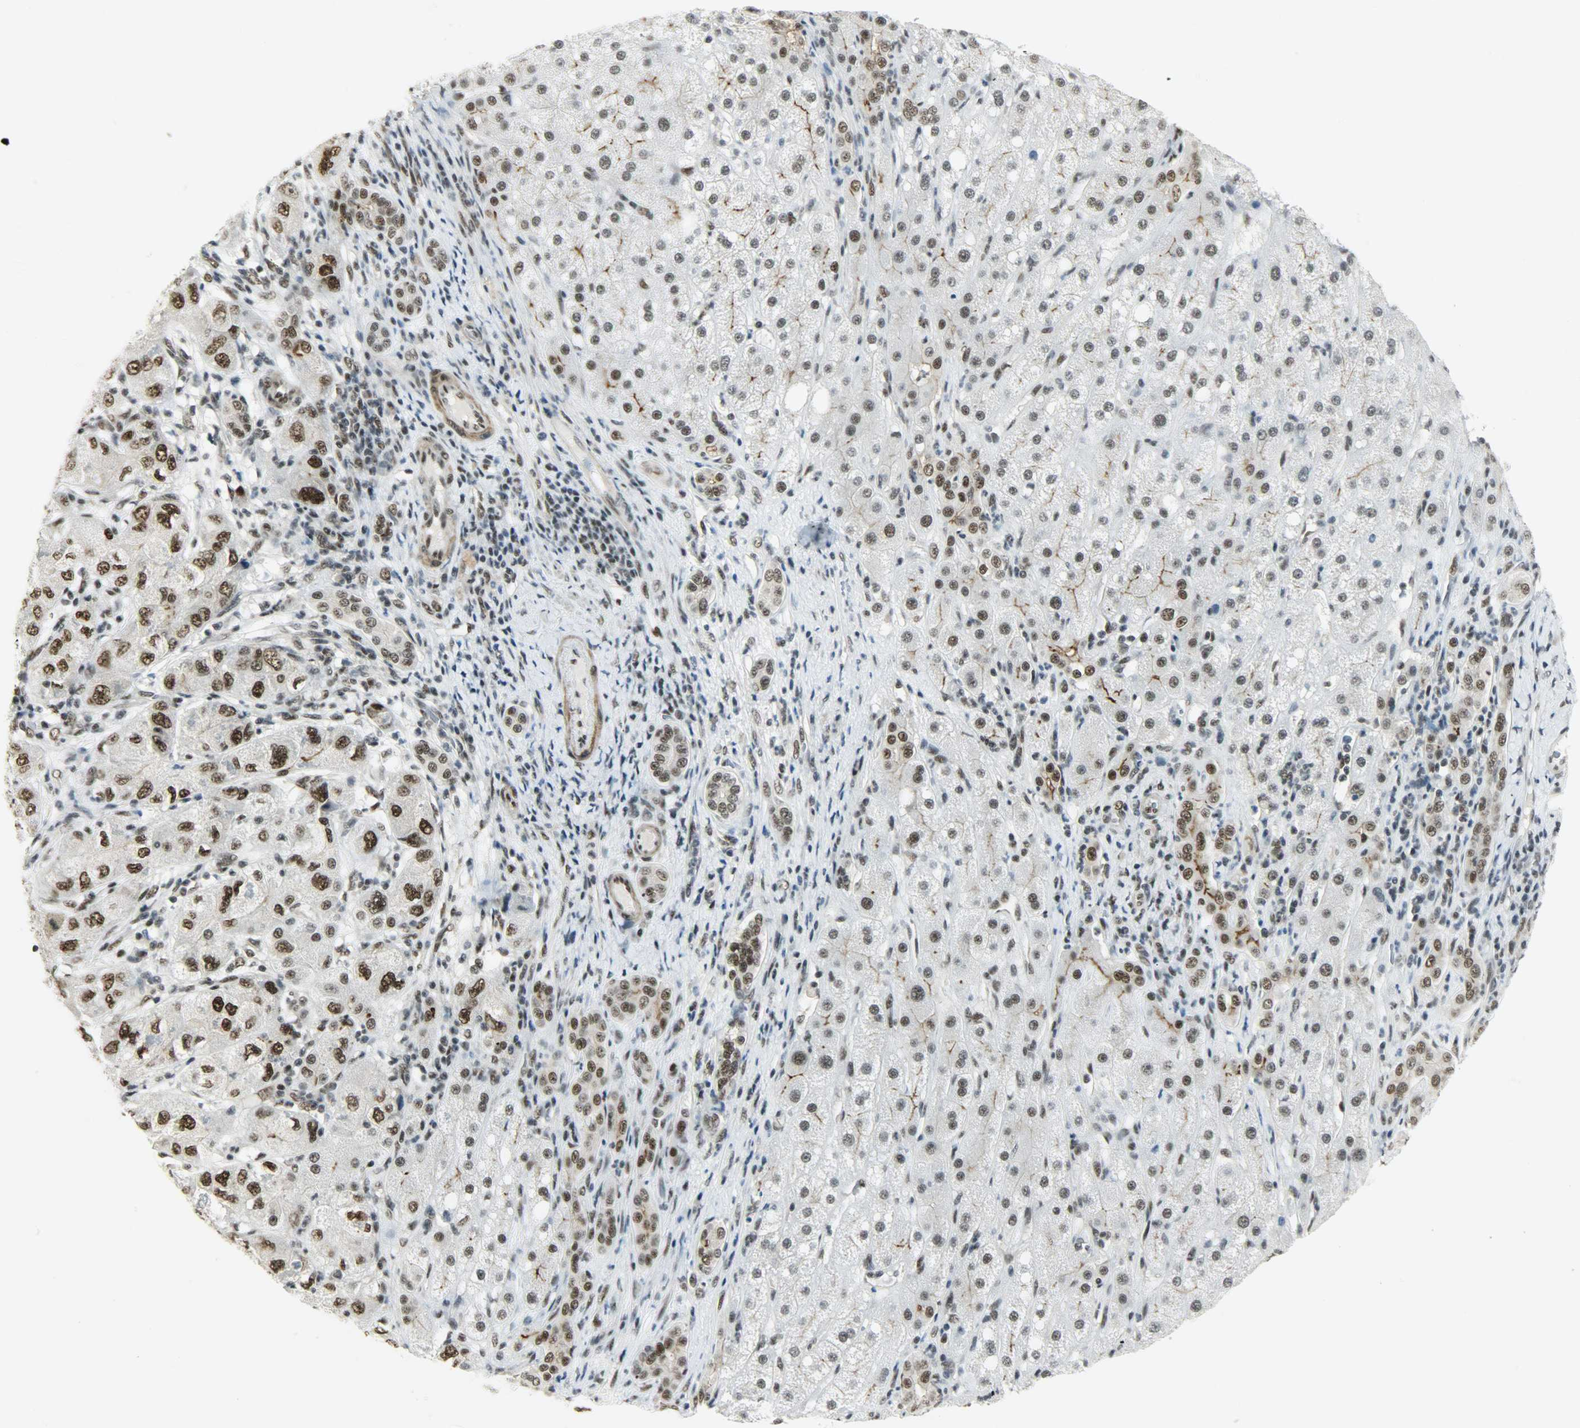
{"staining": {"intensity": "strong", "quantity": ">75%", "location": "nuclear"}, "tissue": "liver cancer", "cell_type": "Tumor cells", "image_type": "cancer", "snomed": [{"axis": "morphology", "description": "Carcinoma, Hepatocellular, NOS"}, {"axis": "topography", "description": "Liver"}], "caption": "Human liver cancer stained with a protein marker exhibits strong staining in tumor cells.", "gene": "SUGP1", "patient": {"sex": "male", "age": 80}}